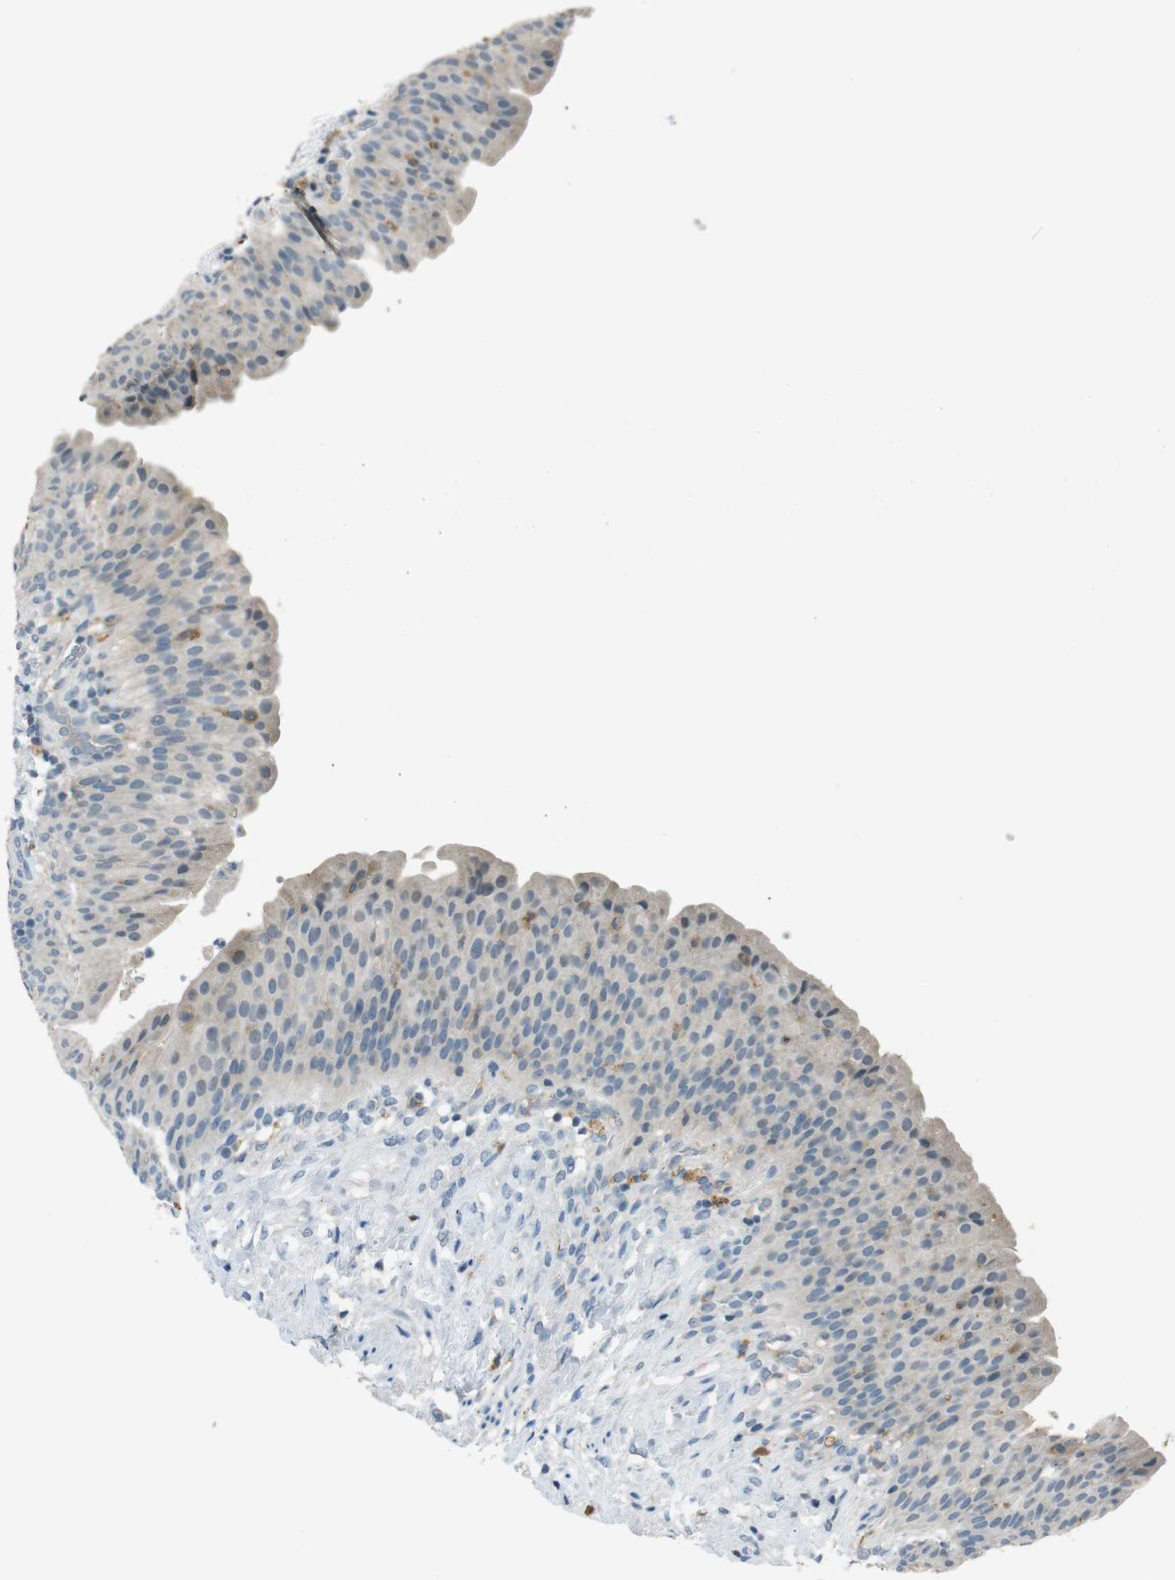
{"staining": {"intensity": "weak", "quantity": "<25%", "location": "cytoplasmic/membranous"}, "tissue": "urinary bladder", "cell_type": "Urothelial cells", "image_type": "normal", "snomed": [{"axis": "morphology", "description": "Normal tissue, NOS"}, {"axis": "topography", "description": "Urinary bladder"}], "caption": "This is a photomicrograph of immunohistochemistry staining of unremarkable urinary bladder, which shows no expression in urothelial cells.", "gene": "MAGI2", "patient": {"sex": "female", "age": 79}}